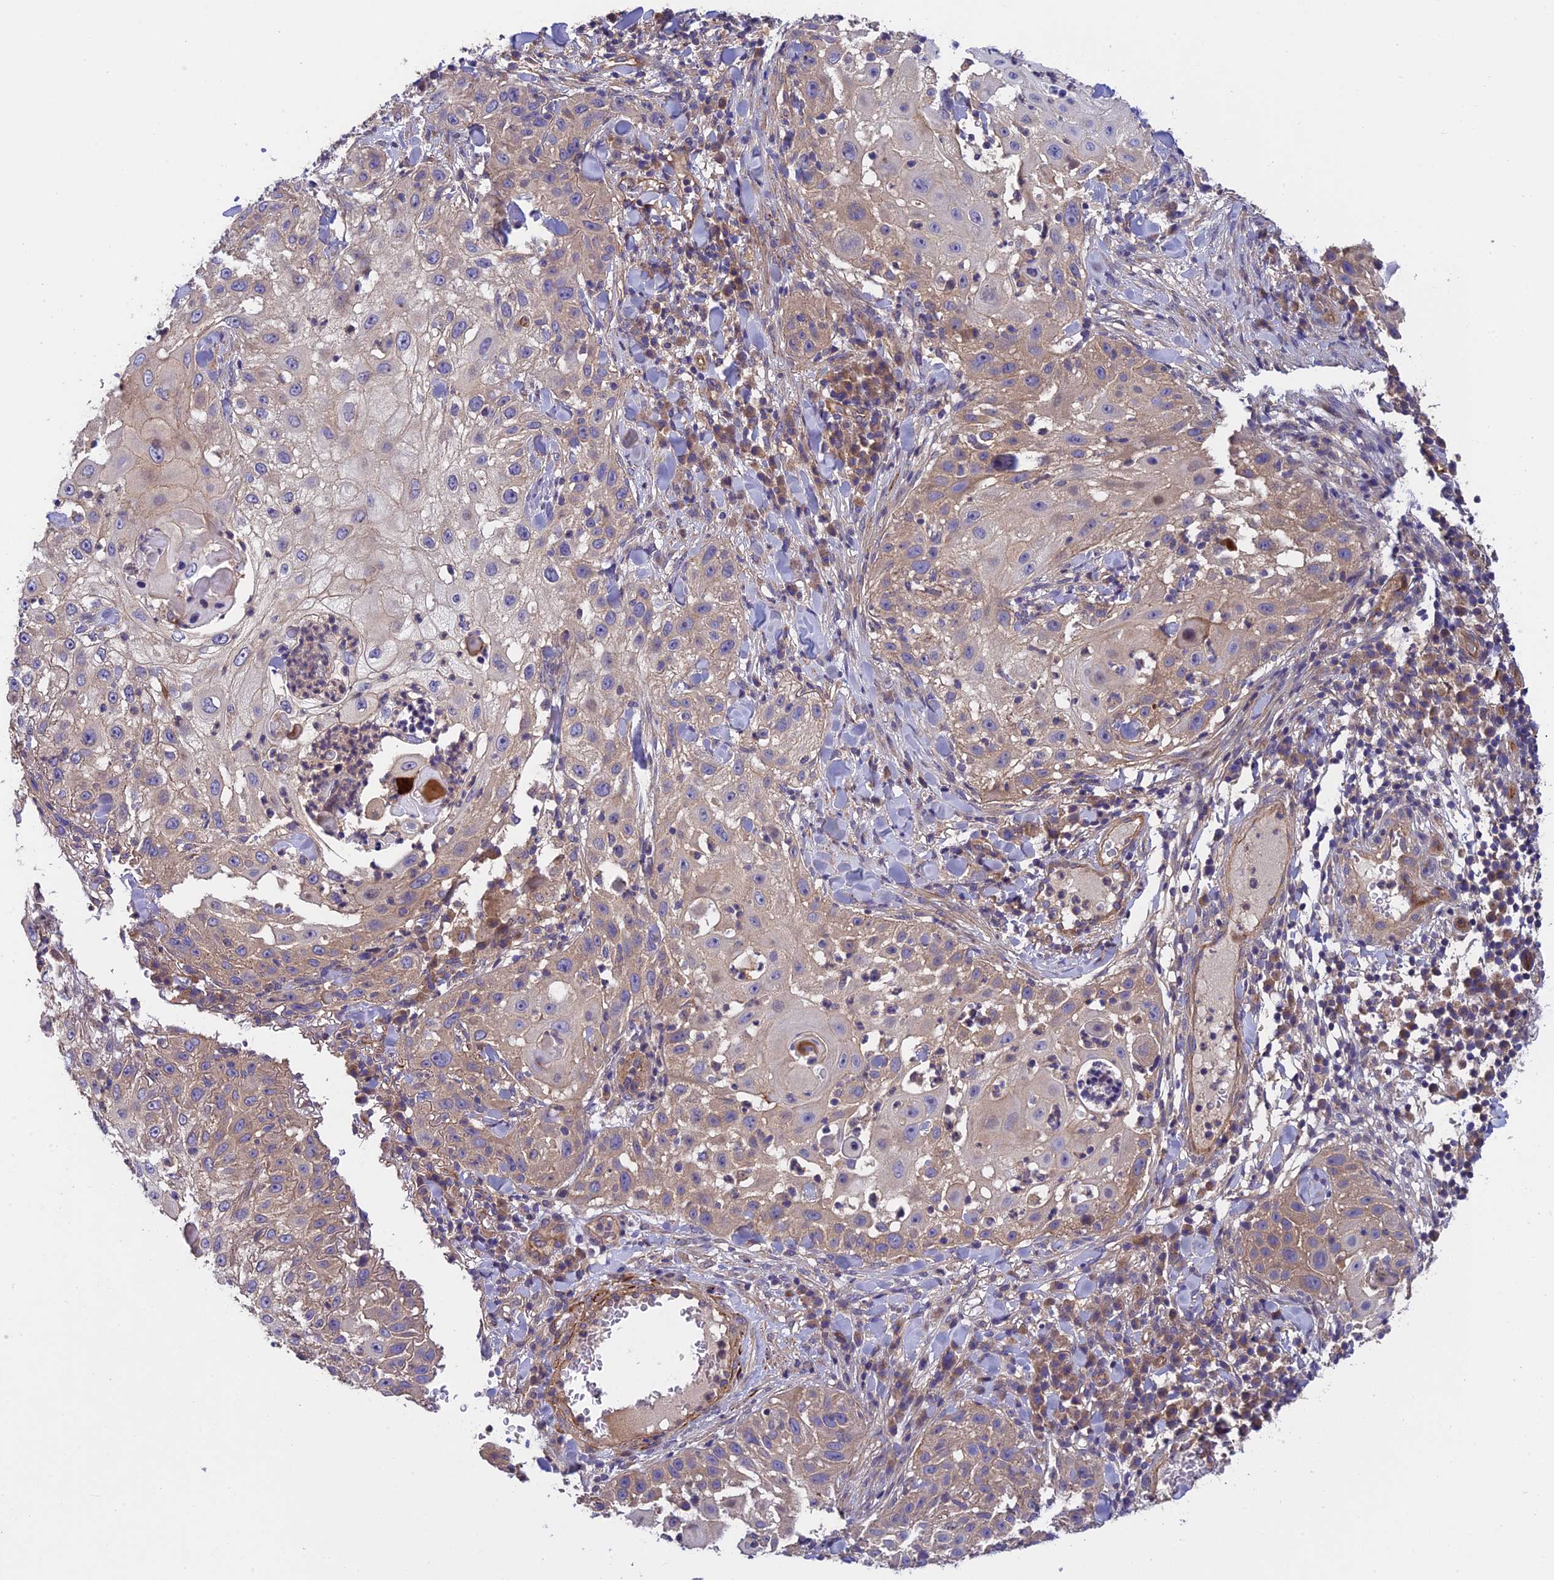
{"staining": {"intensity": "weak", "quantity": "25%-75%", "location": "cytoplasmic/membranous"}, "tissue": "skin cancer", "cell_type": "Tumor cells", "image_type": "cancer", "snomed": [{"axis": "morphology", "description": "Squamous cell carcinoma, NOS"}, {"axis": "topography", "description": "Skin"}], "caption": "Skin cancer (squamous cell carcinoma) was stained to show a protein in brown. There is low levels of weak cytoplasmic/membranous expression in about 25%-75% of tumor cells. (DAB IHC with brightfield microscopy, high magnification).", "gene": "ADAMTS15", "patient": {"sex": "female", "age": 44}}